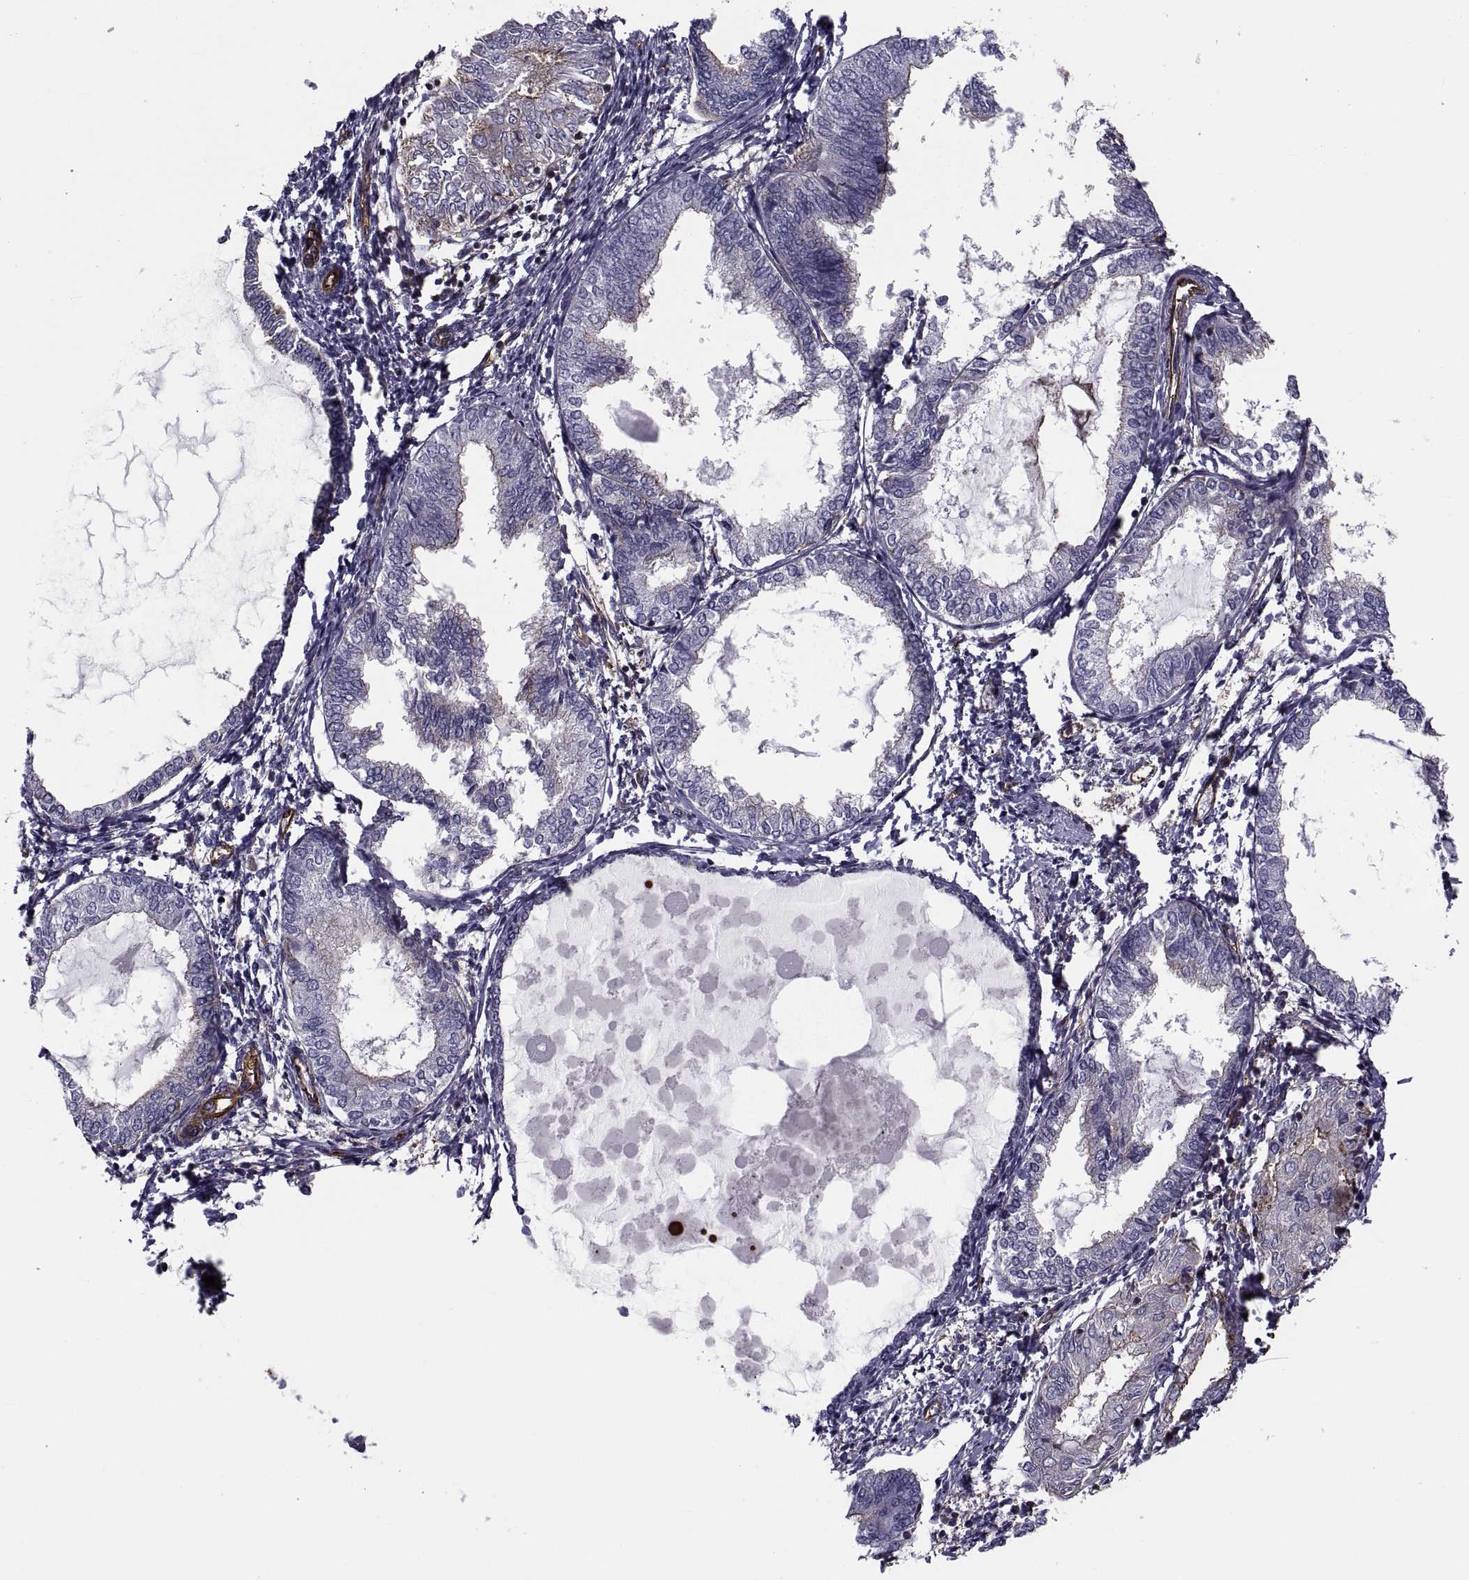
{"staining": {"intensity": "moderate", "quantity": "<25%", "location": "cytoplasmic/membranous"}, "tissue": "endometrial cancer", "cell_type": "Tumor cells", "image_type": "cancer", "snomed": [{"axis": "morphology", "description": "Adenocarcinoma, NOS"}, {"axis": "topography", "description": "Endometrium"}], "caption": "Protein staining shows moderate cytoplasmic/membranous positivity in about <25% of tumor cells in endometrial cancer.", "gene": "MYH9", "patient": {"sex": "female", "age": 68}}